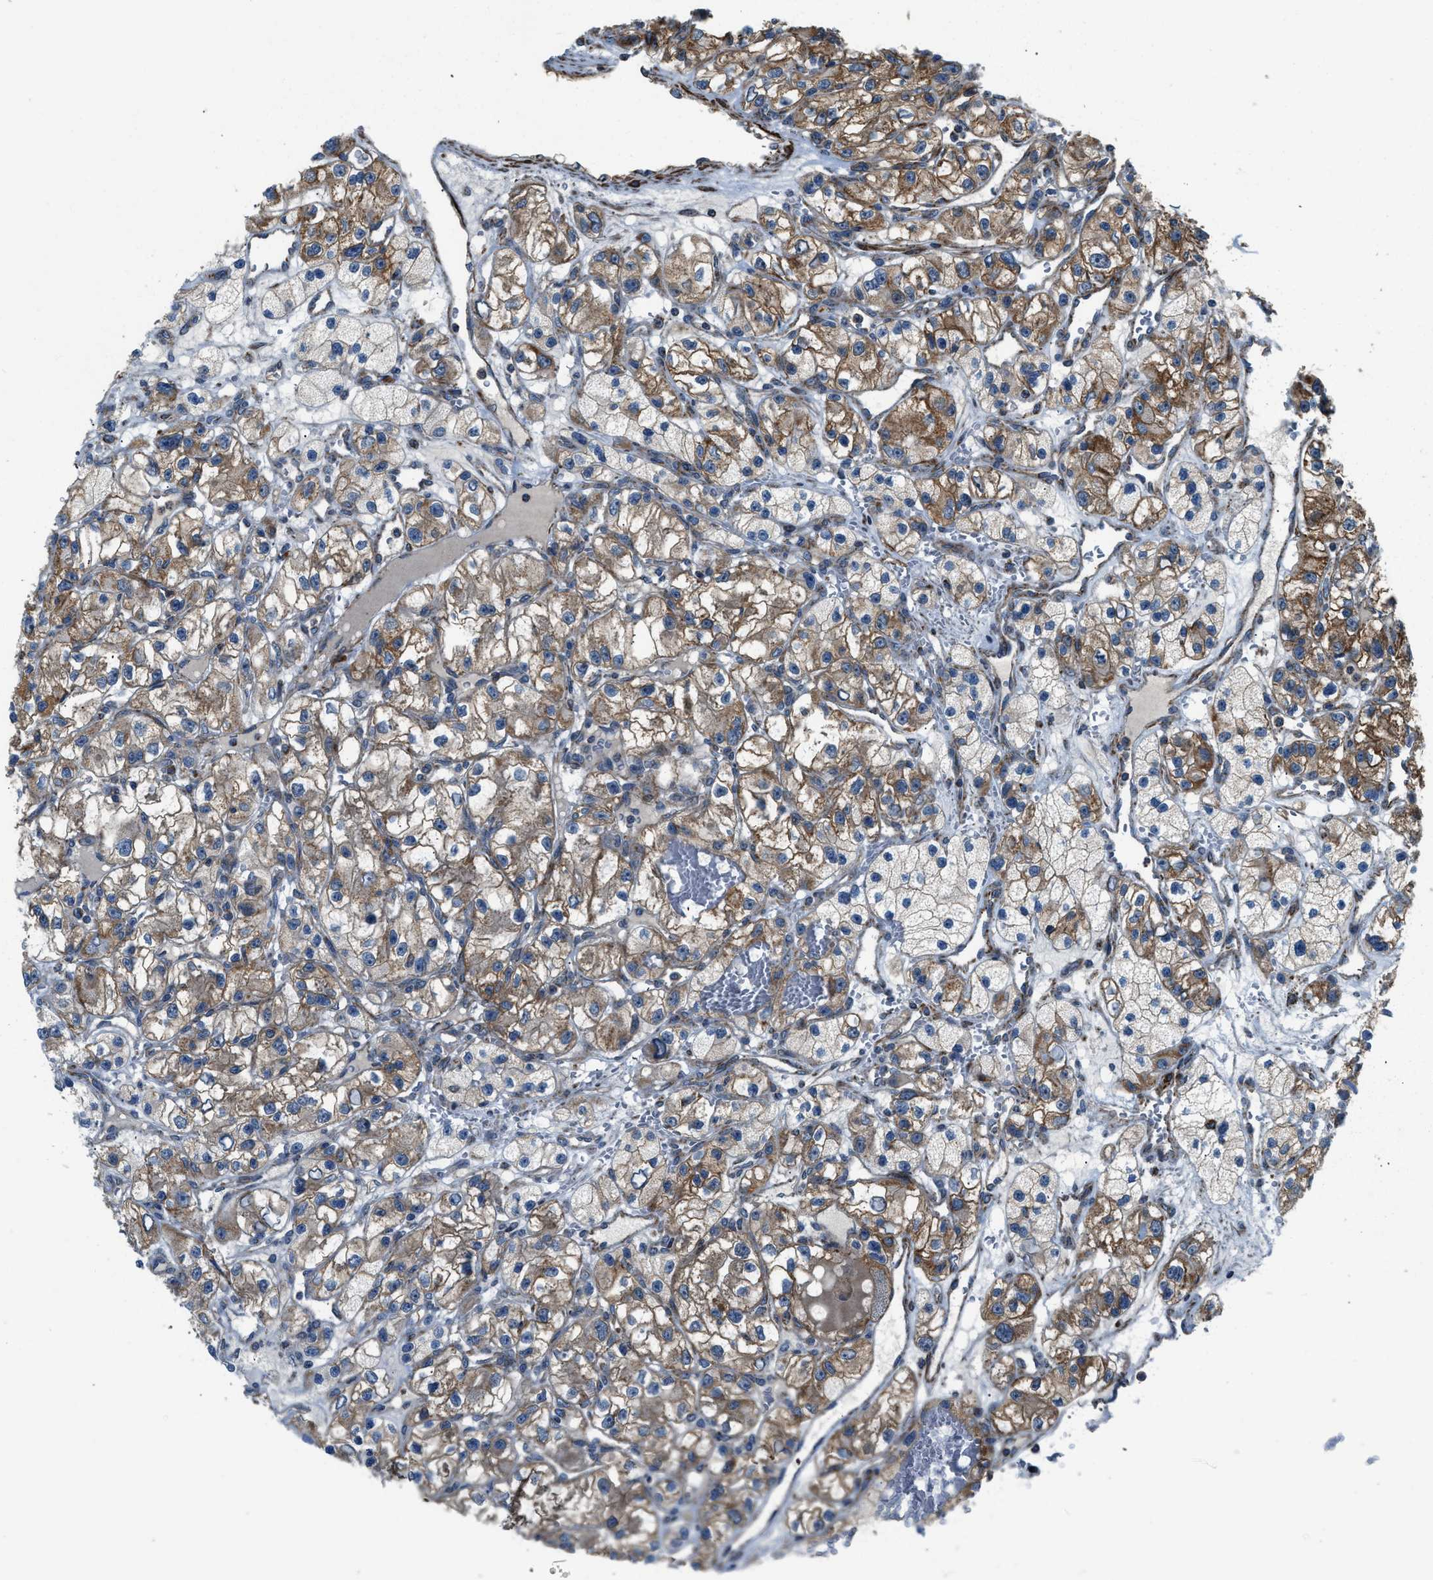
{"staining": {"intensity": "moderate", "quantity": ">75%", "location": "cytoplasmic/membranous"}, "tissue": "renal cancer", "cell_type": "Tumor cells", "image_type": "cancer", "snomed": [{"axis": "morphology", "description": "Adenocarcinoma, NOS"}, {"axis": "topography", "description": "Kidney"}], "caption": "A photomicrograph of human renal cancer (adenocarcinoma) stained for a protein exhibits moderate cytoplasmic/membranous brown staining in tumor cells. (IHC, brightfield microscopy, high magnification).", "gene": "GSDME", "patient": {"sex": "female", "age": 57}}